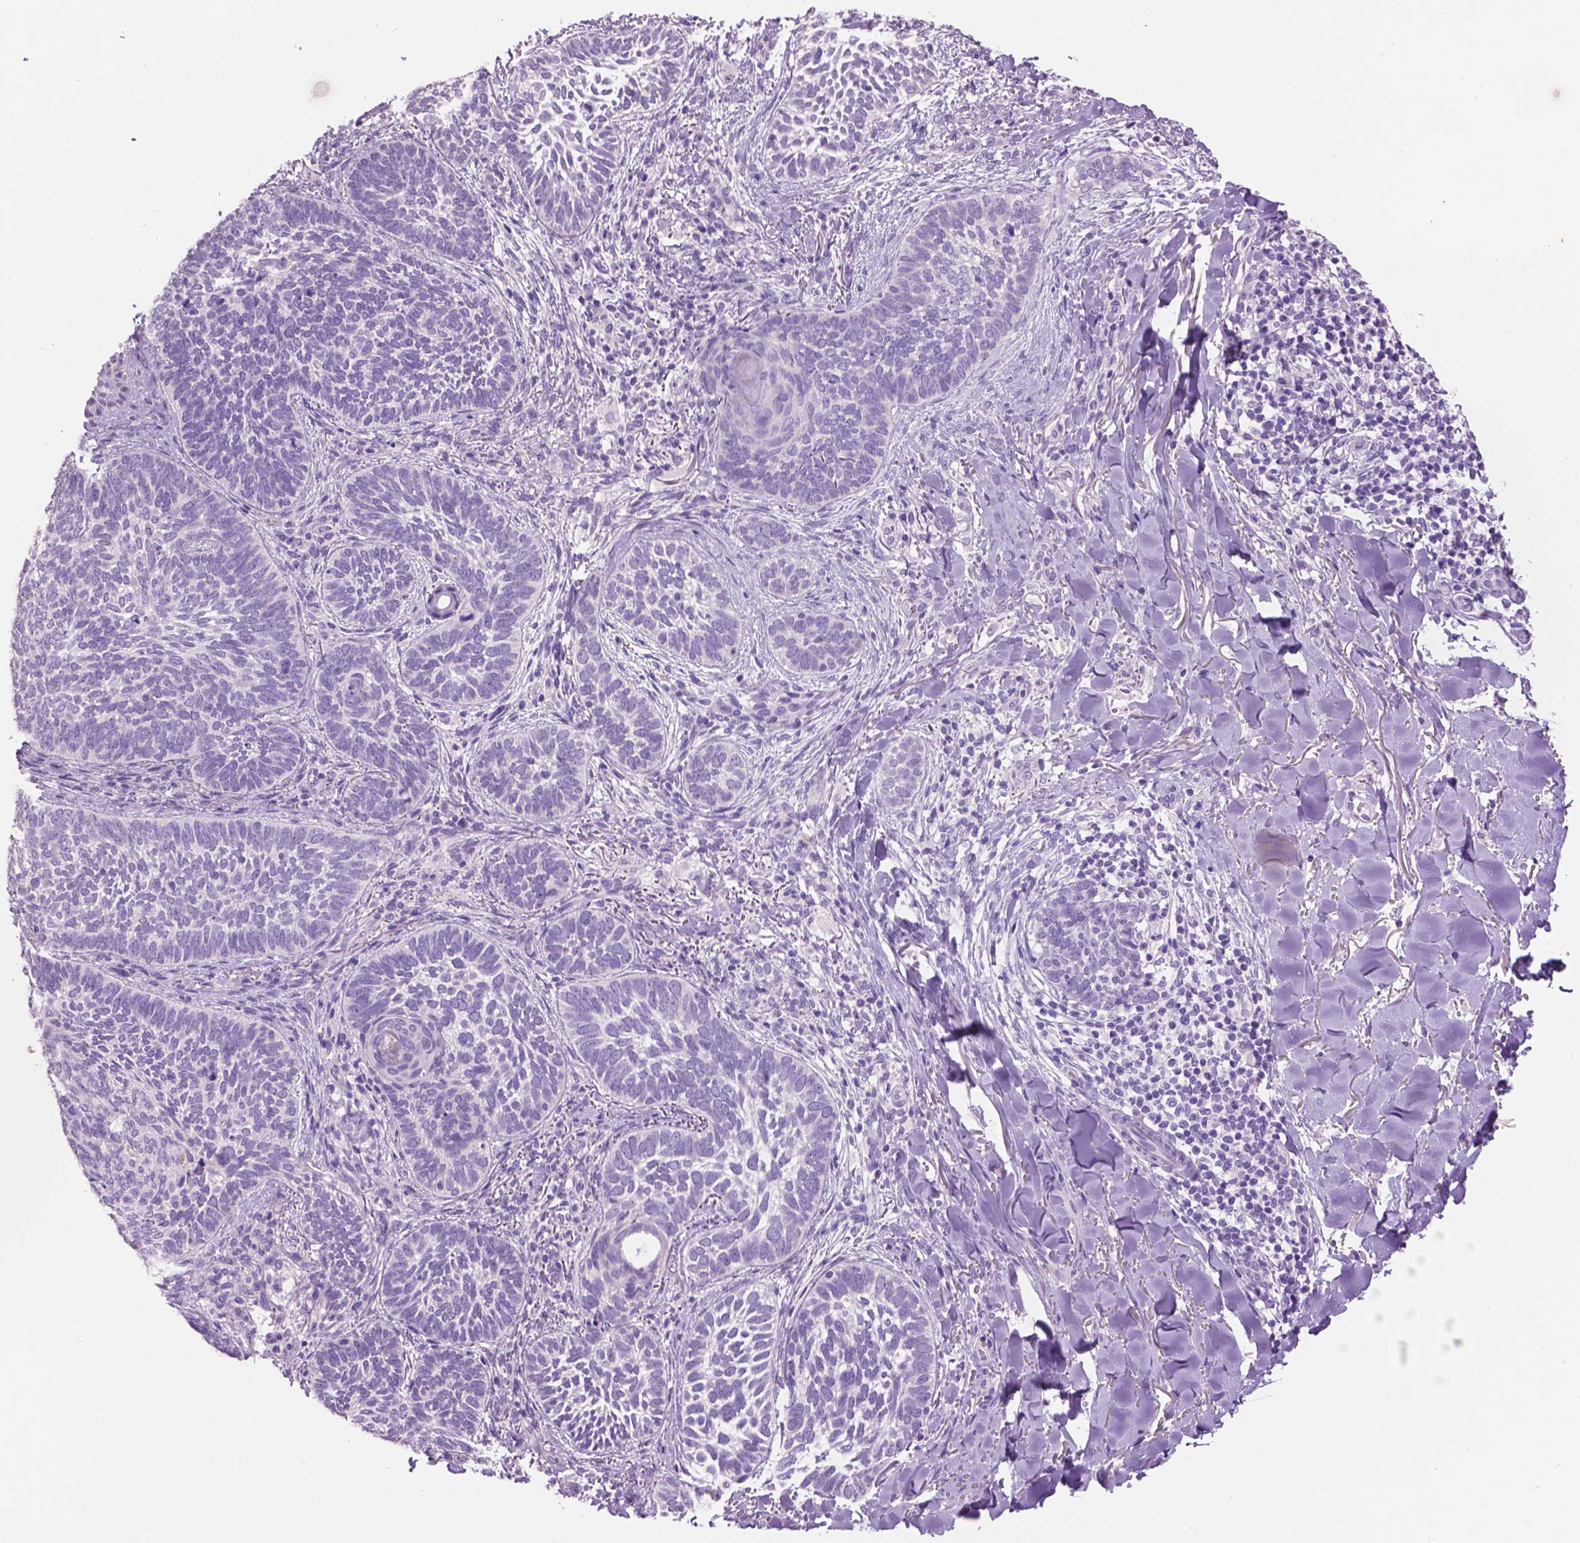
{"staining": {"intensity": "negative", "quantity": "none", "location": "none"}, "tissue": "skin cancer", "cell_type": "Tumor cells", "image_type": "cancer", "snomed": [{"axis": "morphology", "description": "Normal tissue, NOS"}, {"axis": "morphology", "description": "Basal cell carcinoma"}, {"axis": "topography", "description": "Skin"}], "caption": "This is an immunohistochemistry photomicrograph of human skin basal cell carcinoma. There is no positivity in tumor cells.", "gene": "CRYBA4", "patient": {"sex": "male", "age": 46}}